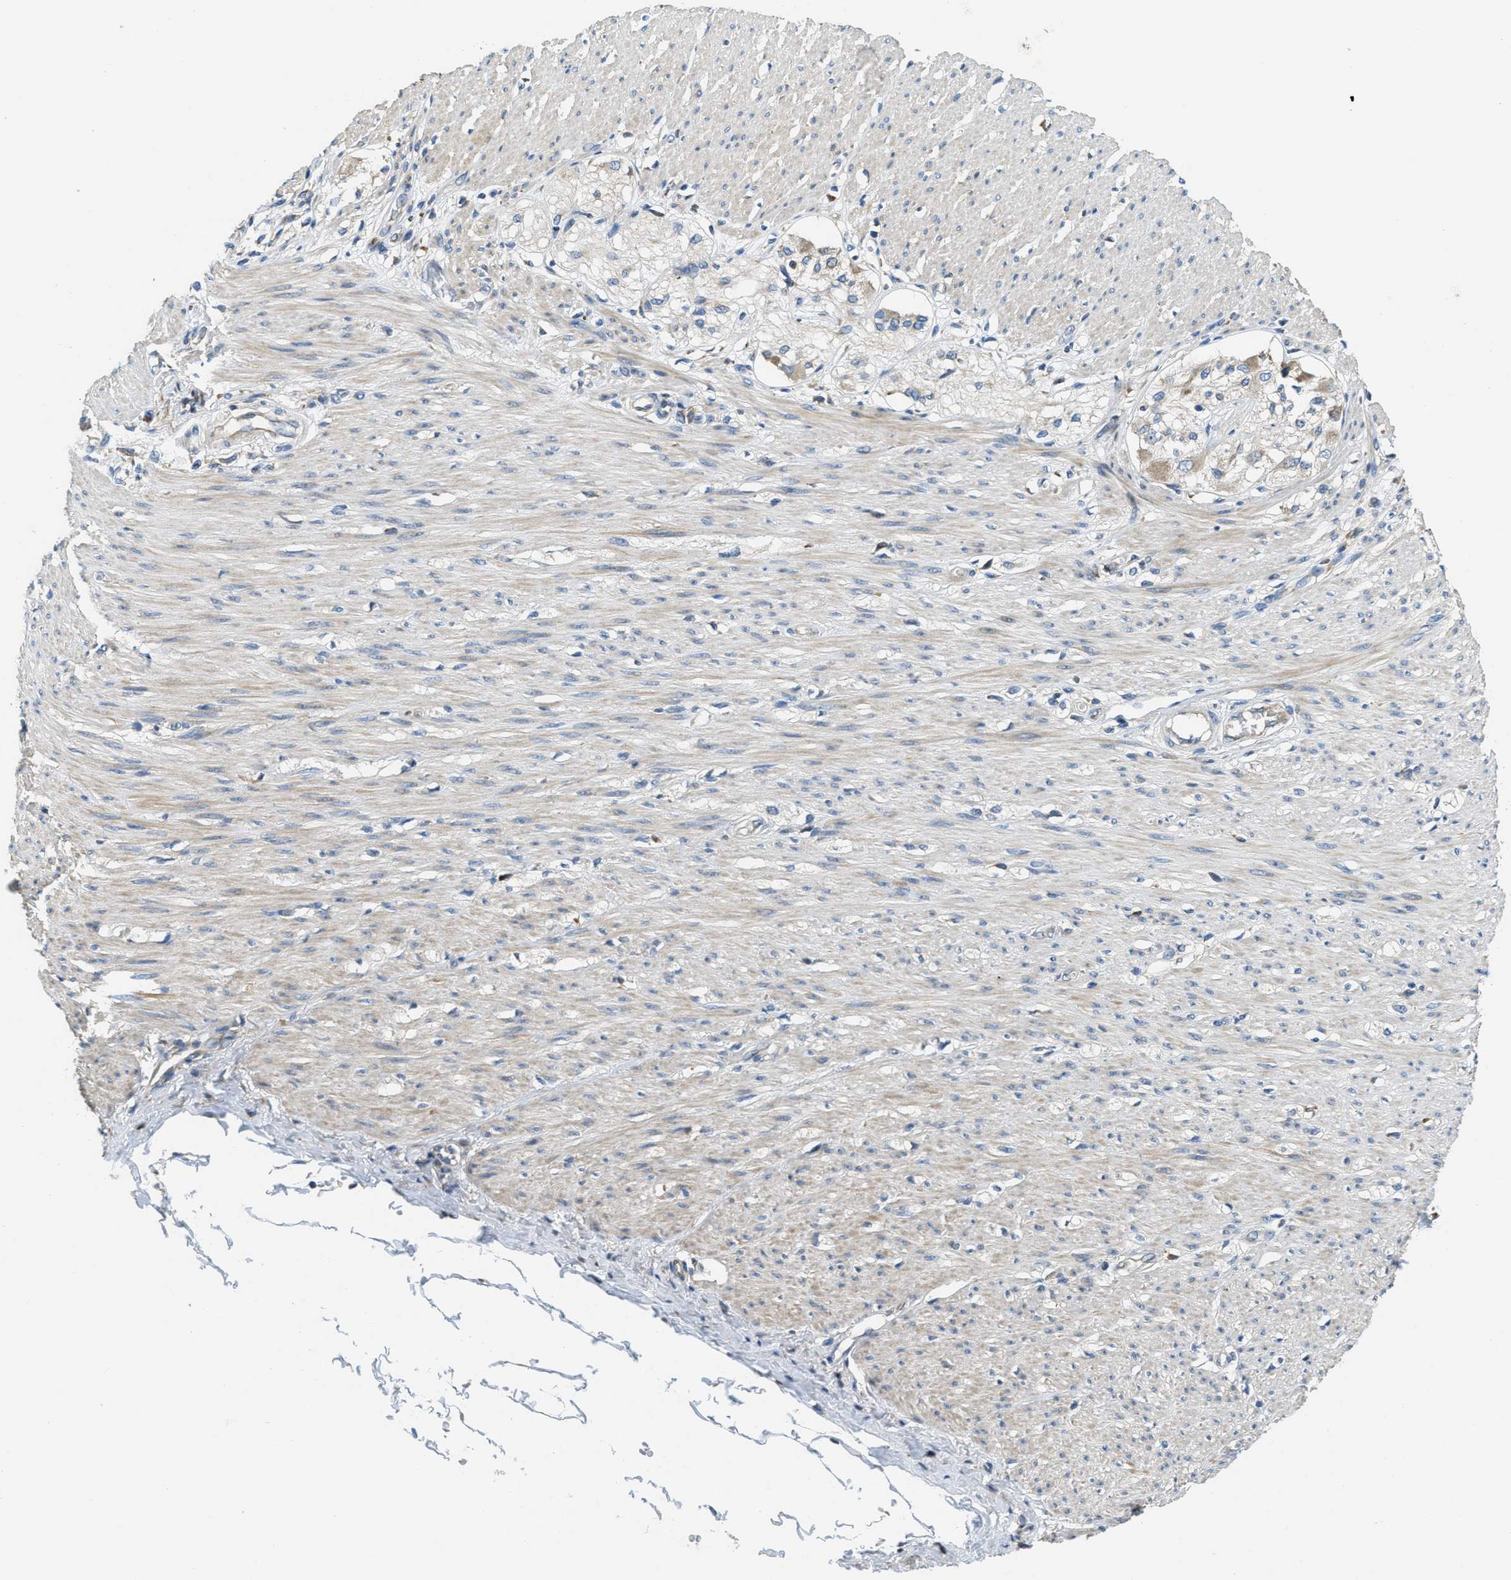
{"staining": {"intensity": "weak", "quantity": ">75%", "location": "cytoplasmic/membranous"}, "tissue": "adipose tissue", "cell_type": "Adipocytes", "image_type": "normal", "snomed": [{"axis": "morphology", "description": "Normal tissue, NOS"}, {"axis": "morphology", "description": "Adenocarcinoma, NOS"}, {"axis": "topography", "description": "Colon"}, {"axis": "topography", "description": "Peripheral nerve tissue"}], "caption": "Brown immunohistochemical staining in unremarkable adipose tissue exhibits weak cytoplasmic/membranous expression in about >75% of adipocytes.", "gene": "SSR1", "patient": {"sex": "male", "age": 14}}